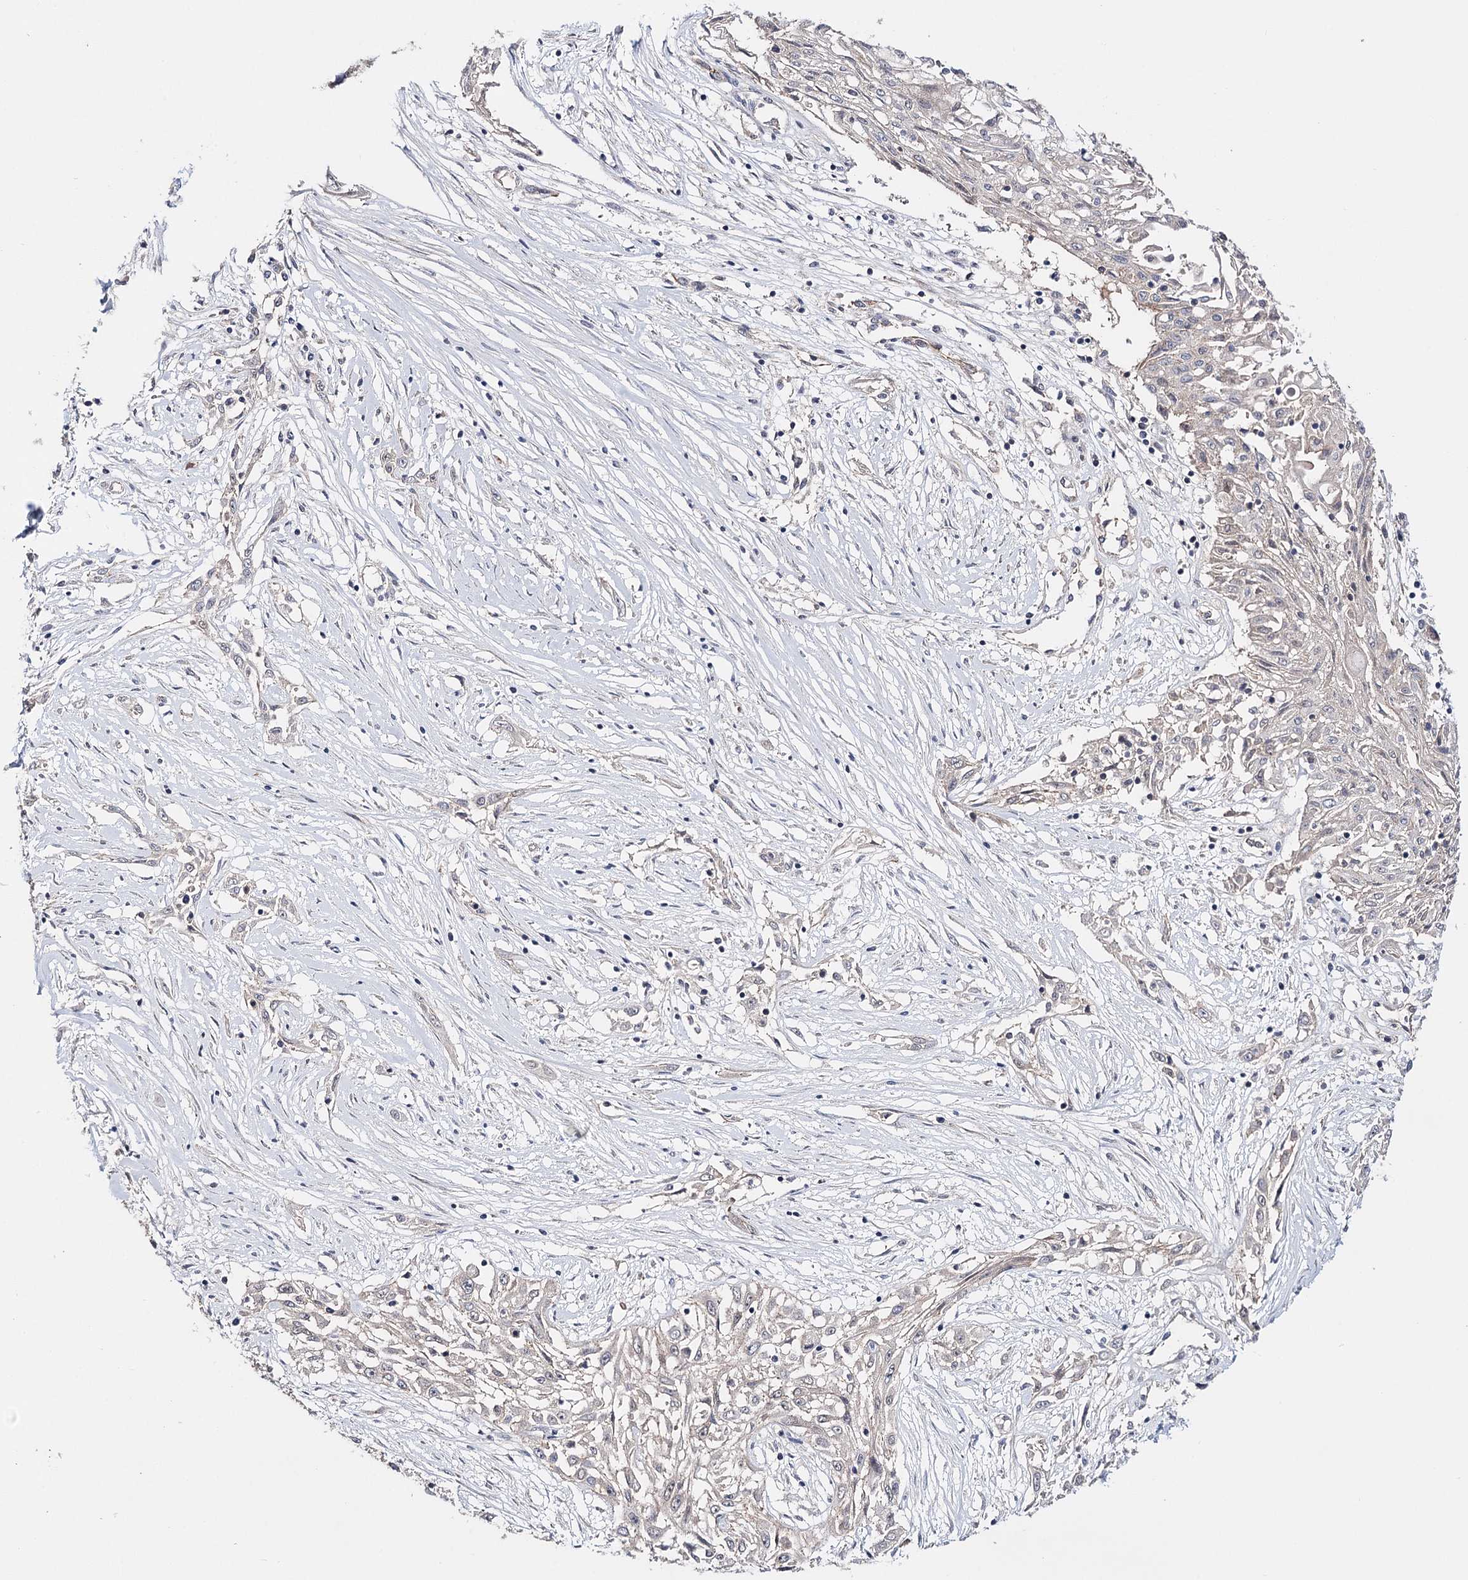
{"staining": {"intensity": "negative", "quantity": "none", "location": "none"}, "tissue": "skin cancer", "cell_type": "Tumor cells", "image_type": "cancer", "snomed": [{"axis": "morphology", "description": "Squamous cell carcinoma, NOS"}, {"axis": "morphology", "description": "Squamous cell carcinoma, metastatic, NOS"}, {"axis": "topography", "description": "Skin"}, {"axis": "topography", "description": "Lymph node"}], "caption": "An IHC photomicrograph of skin cancer is shown. There is no staining in tumor cells of skin cancer.", "gene": "PKP4", "patient": {"sex": "male", "age": 75}}